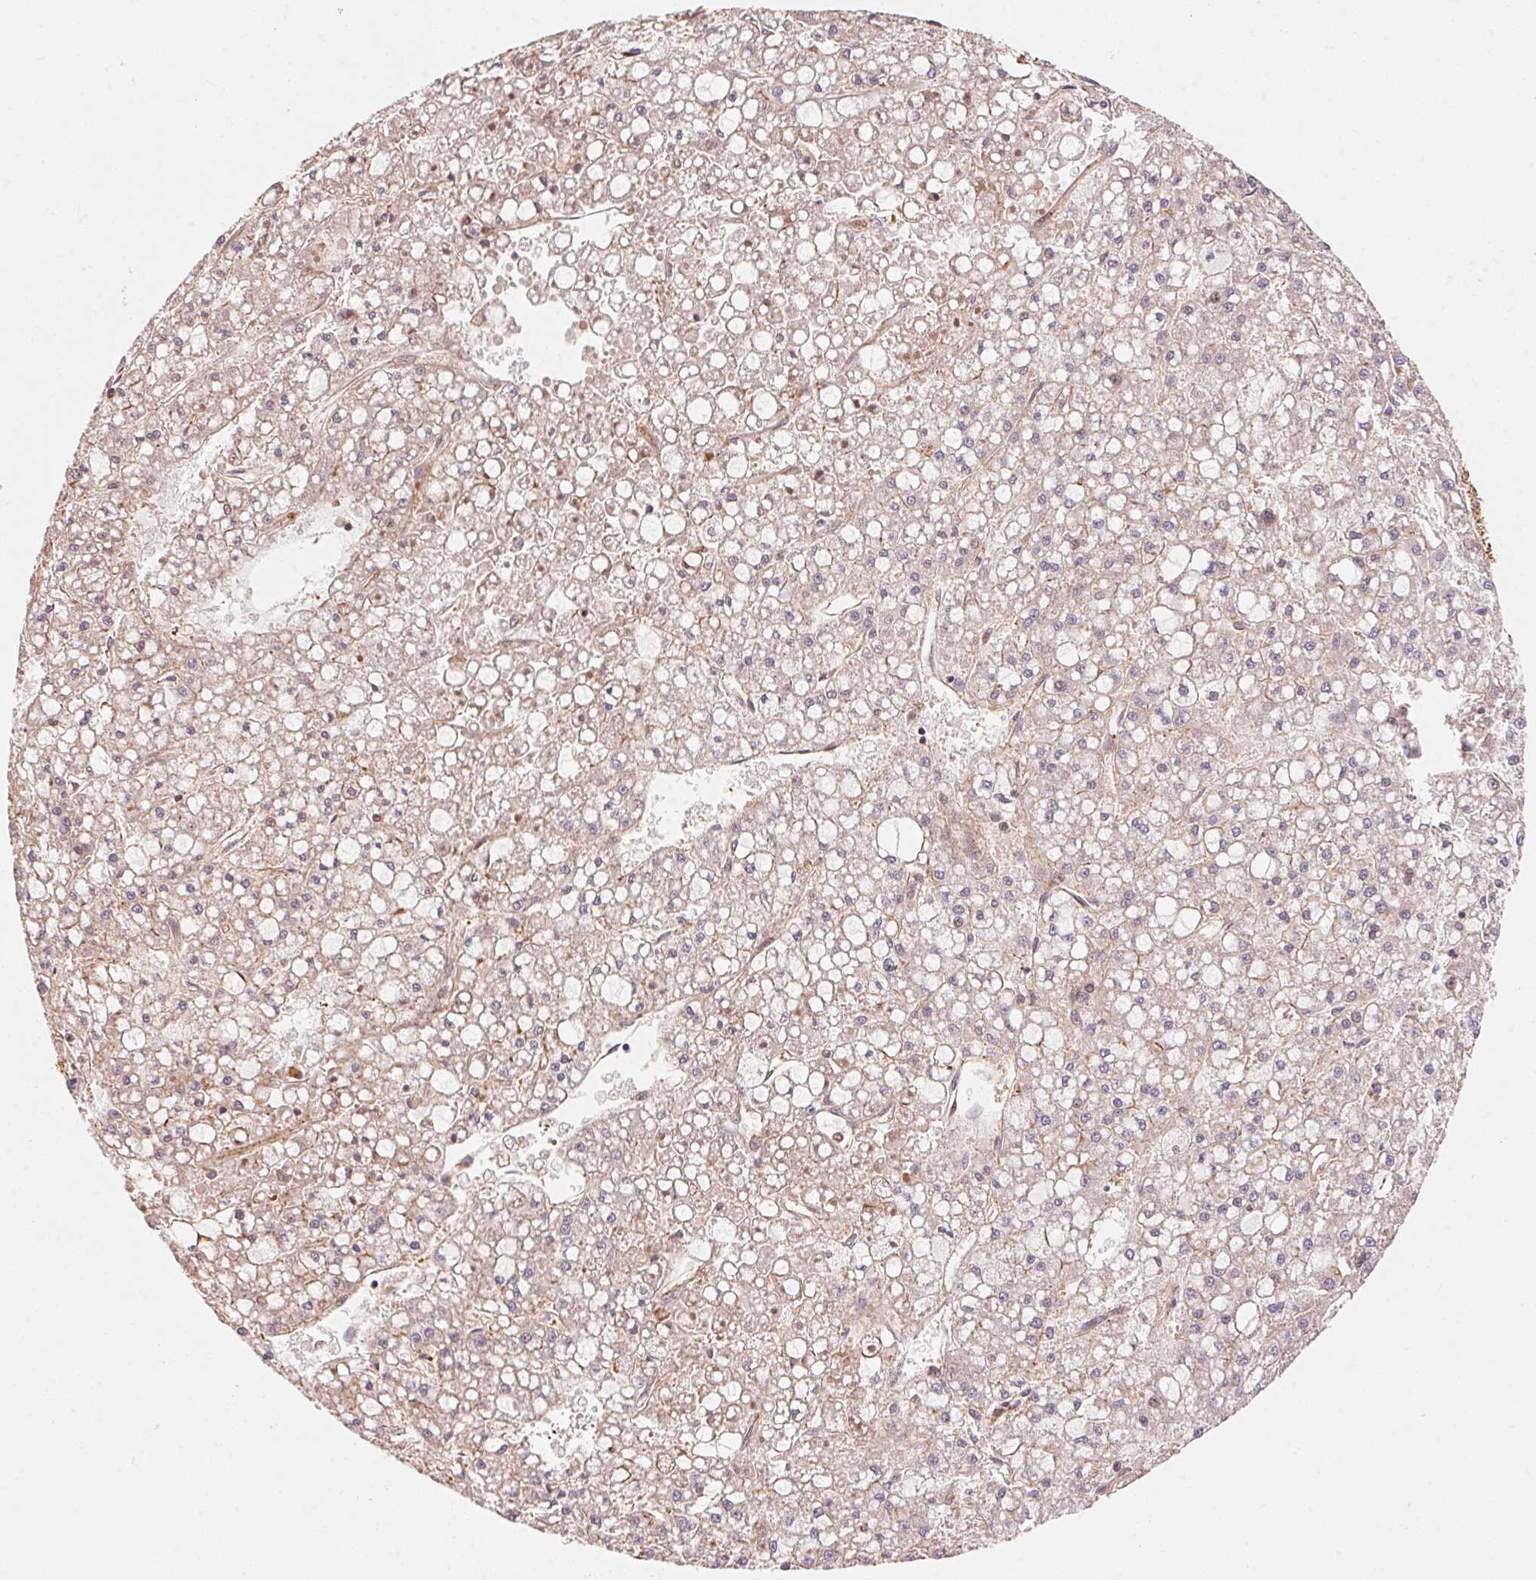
{"staining": {"intensity": "negative", "quantity": "none", "location": "none"}, "tissue": "liver cancer", "cell_type": "Tumor cells", "image_type": "cancer", "snomed": [{"axis": "morphology", "description": "Carcinoma, Hepatocellular, NOS"}, {"axis": "topography", "description": "Liver"}], "caption": "A high-resolution photomicrograph shows IHC staining of hepatocellular carcinoma (liver), which demonstrates no significant staining in tumor cells.", "gene": "FRAS1", "patient": {"sex": "male", "age": 67}}